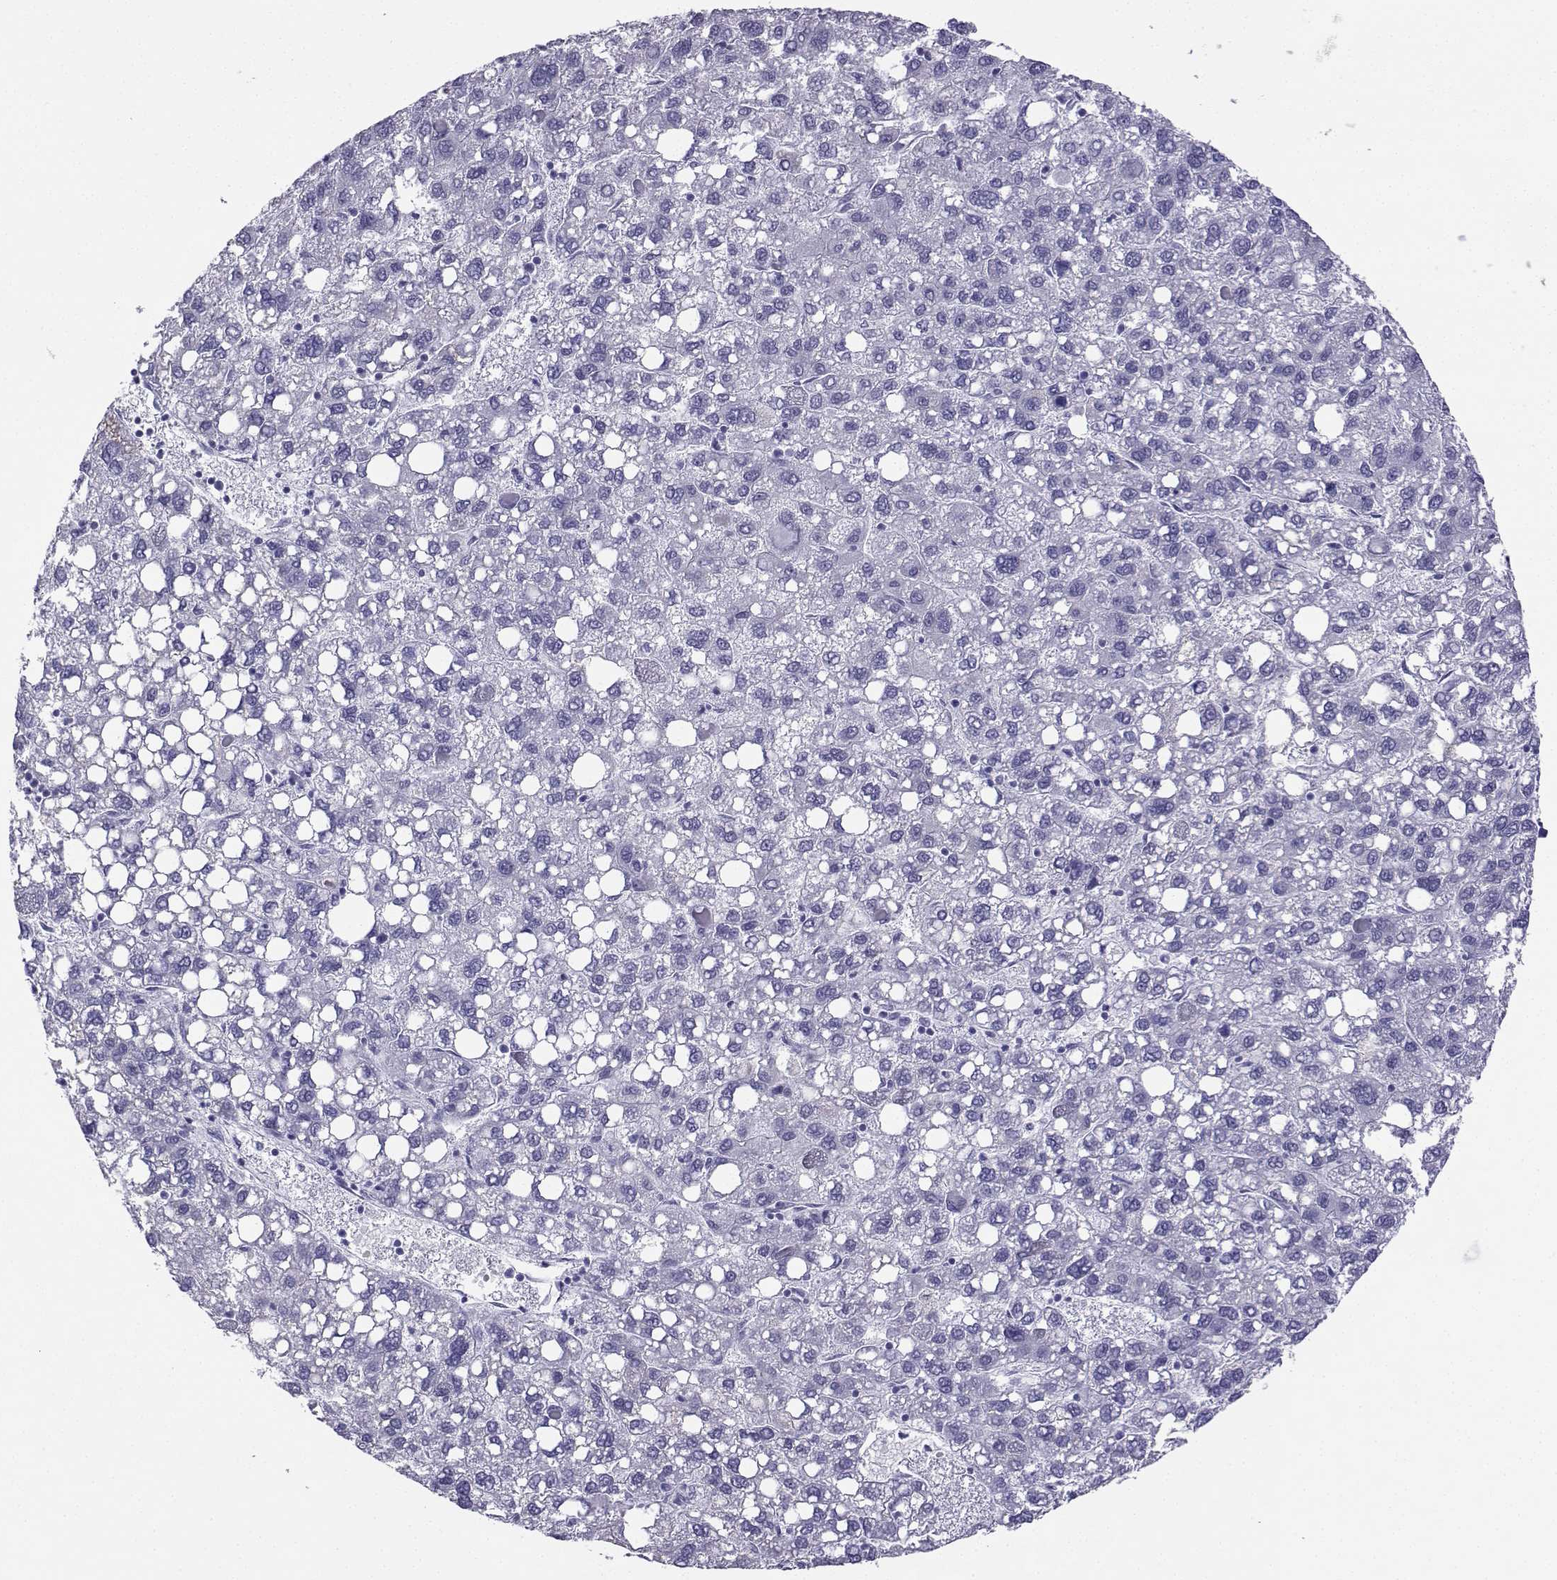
{"staining": {"intensity": "negative", "quantity": "none", "location": "none"}, "tissue": "liver cancer", "cell_type": "Tumor cells", "image_type": "cancer", "snomed": [{"axis": "morphology", "description": "Carcinoma, Hepatocellular, NOS"}, {"axis": "topography", "description": "Liver"}], "caption": "A high-resolution image shows immunohistochemistry staining of liver cancer, which reveals no significant positivity in tumor cells. (DAB immunohistochemistry with hematoxylin counter stain).", "gene": "LORICRIN", "patient": {"sex": "female", "age": 82}}